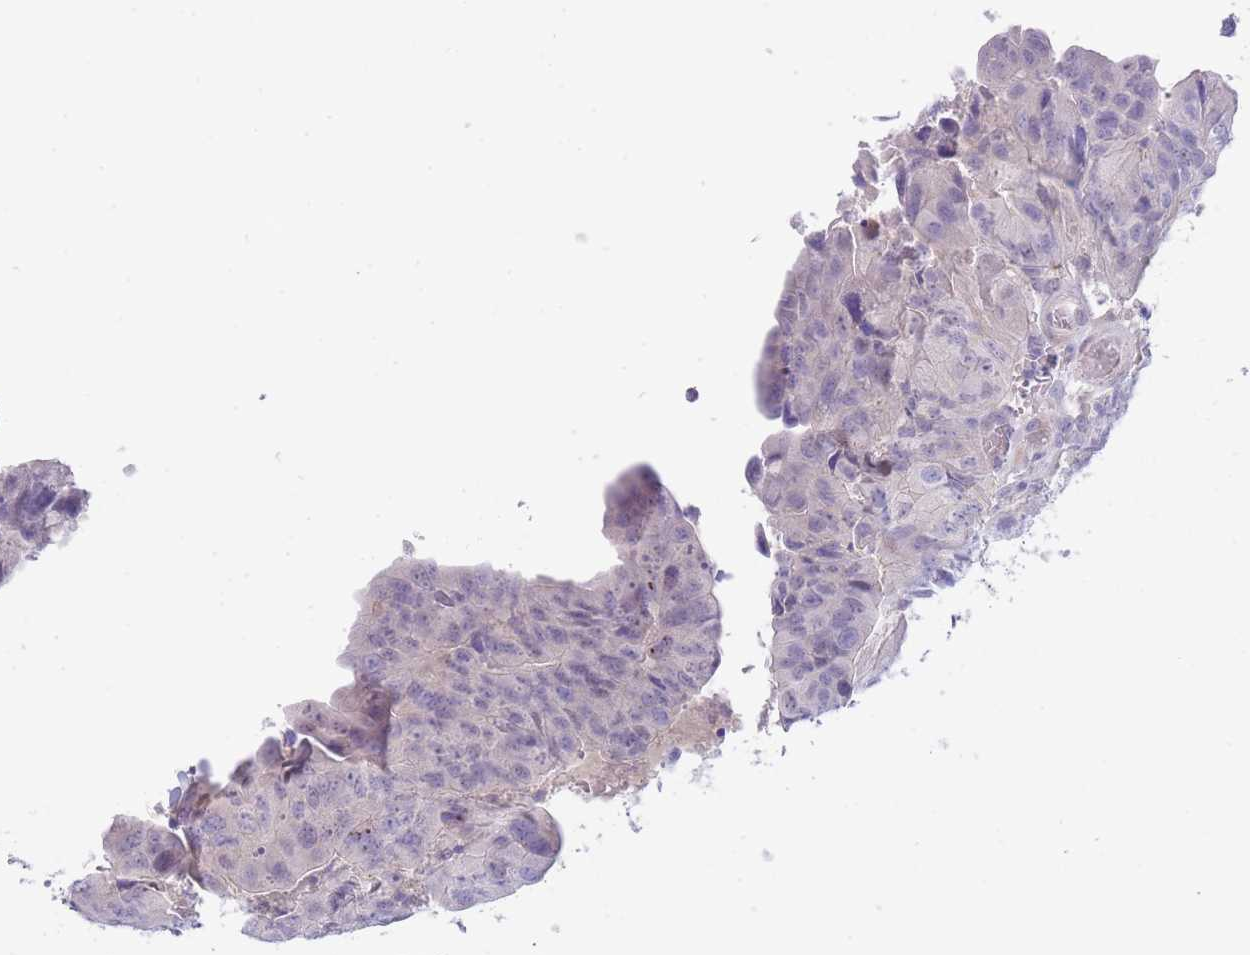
{"staining": {"intensity": "negative", "quantity": "none", "location": "none"}, "tissue": "colorectal cancer", "cell_type": "Tumor cells", "image_type": "cancer", "snomed": [{"axis": "morphology", "description": "Adenocarcinoma, NOS"}, {"axis": "topography", "description": "Colon"}], "caption": "Tumor cells are negative for protein expression in human adenocarcinoma (colorectal).", "gene": "PRR23B", "patient": {"sex": "female", "age": 67}}